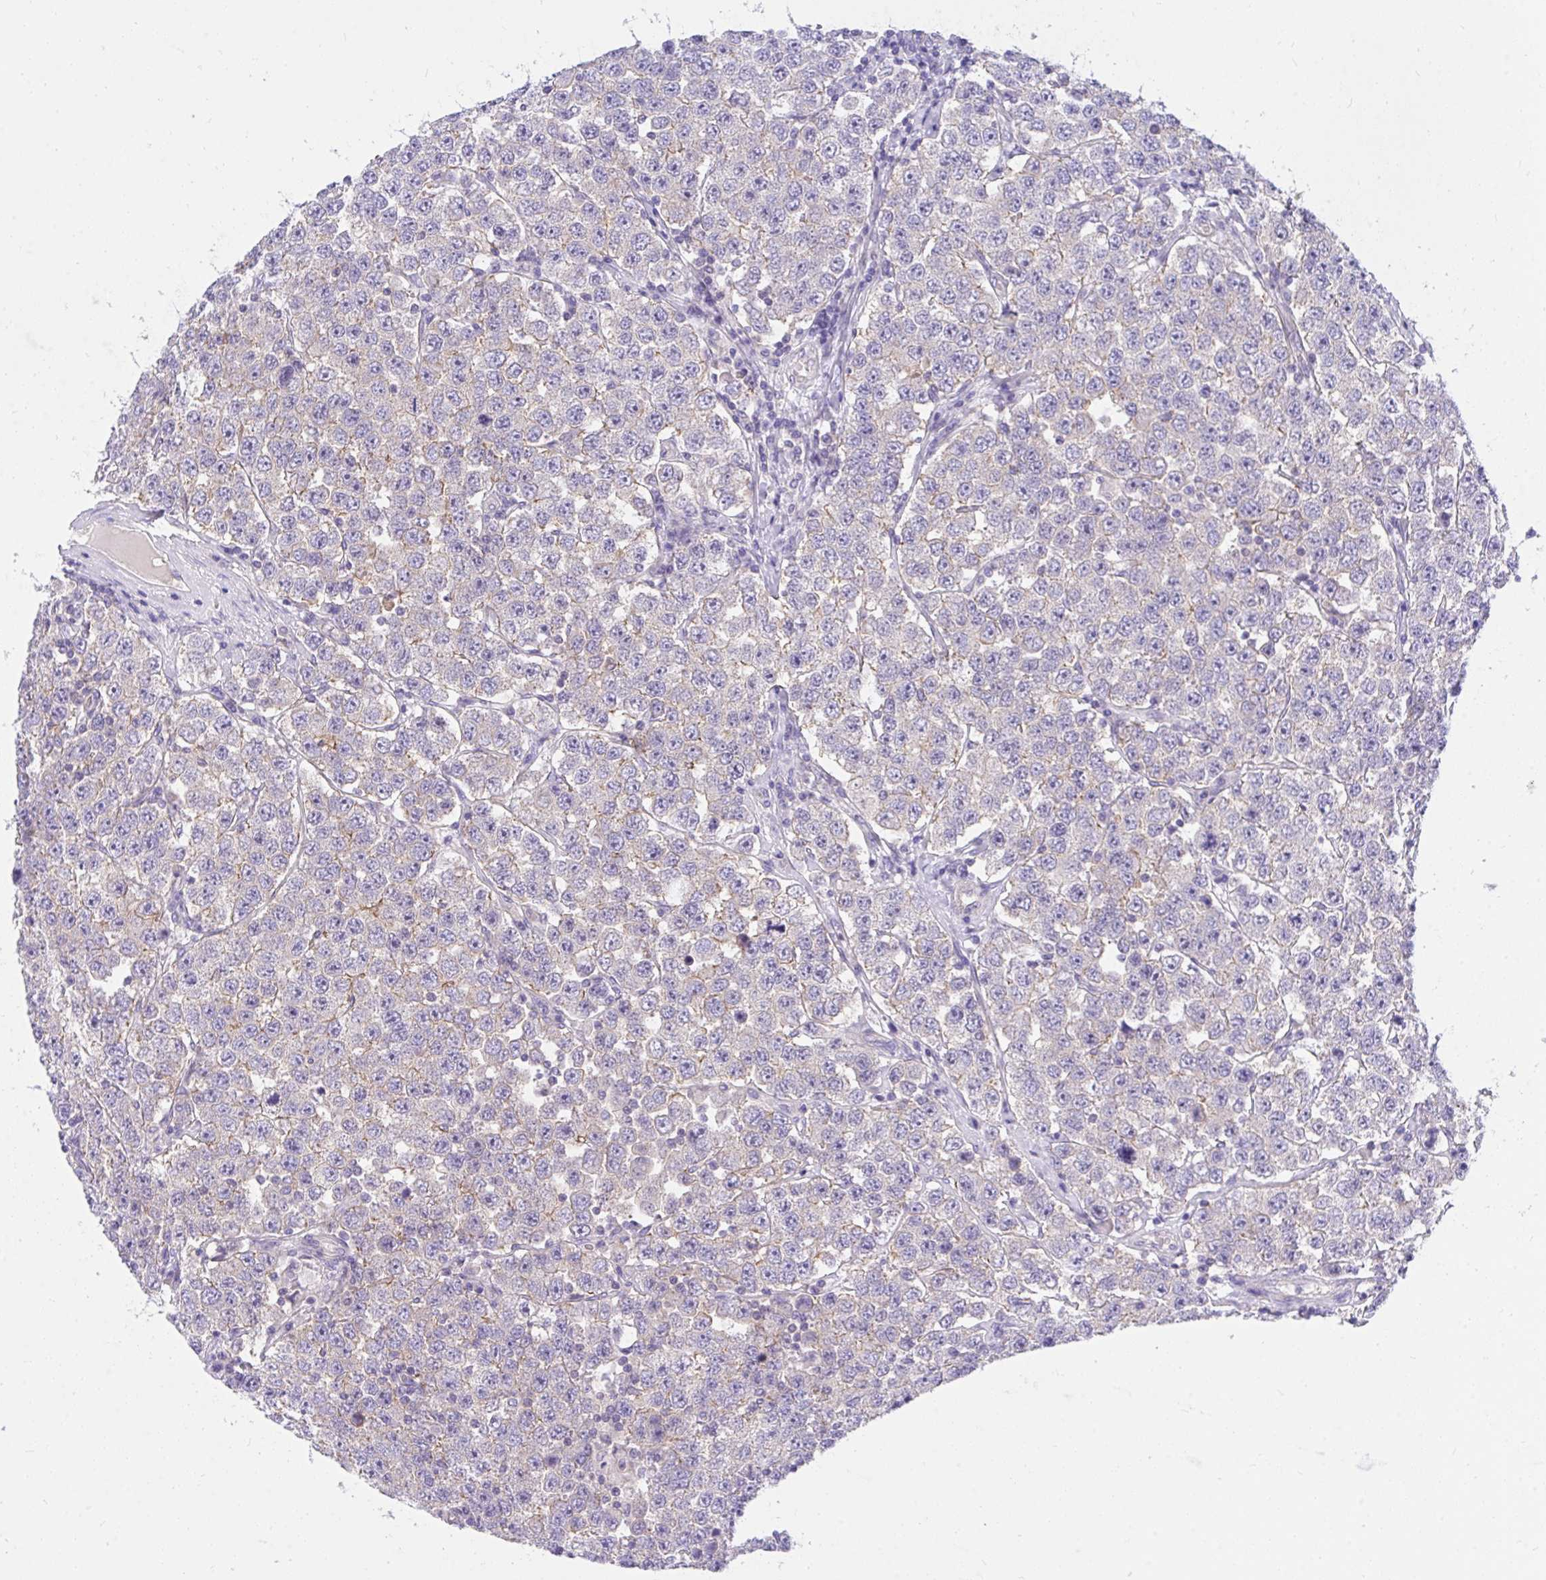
{"staining": {"intensity": "weak", "quantity": "<25%", "location": "cytoplasmic/membranous"}, "tissue": "testis cancer", "cell_type": "Tumor cells", "image_type": "cancer", "snomed": [{"axis": "morphology", "description": "Seminoma, NOS"}, {"axis": "topography", "description": "Testis"}], "caption": "IHC micrograph of testis cancer stained for a protein (brown), which exhibits no expression in tumor cells.", "gene": "TLN2", "patient": {"sex": "male", "age": 28}}